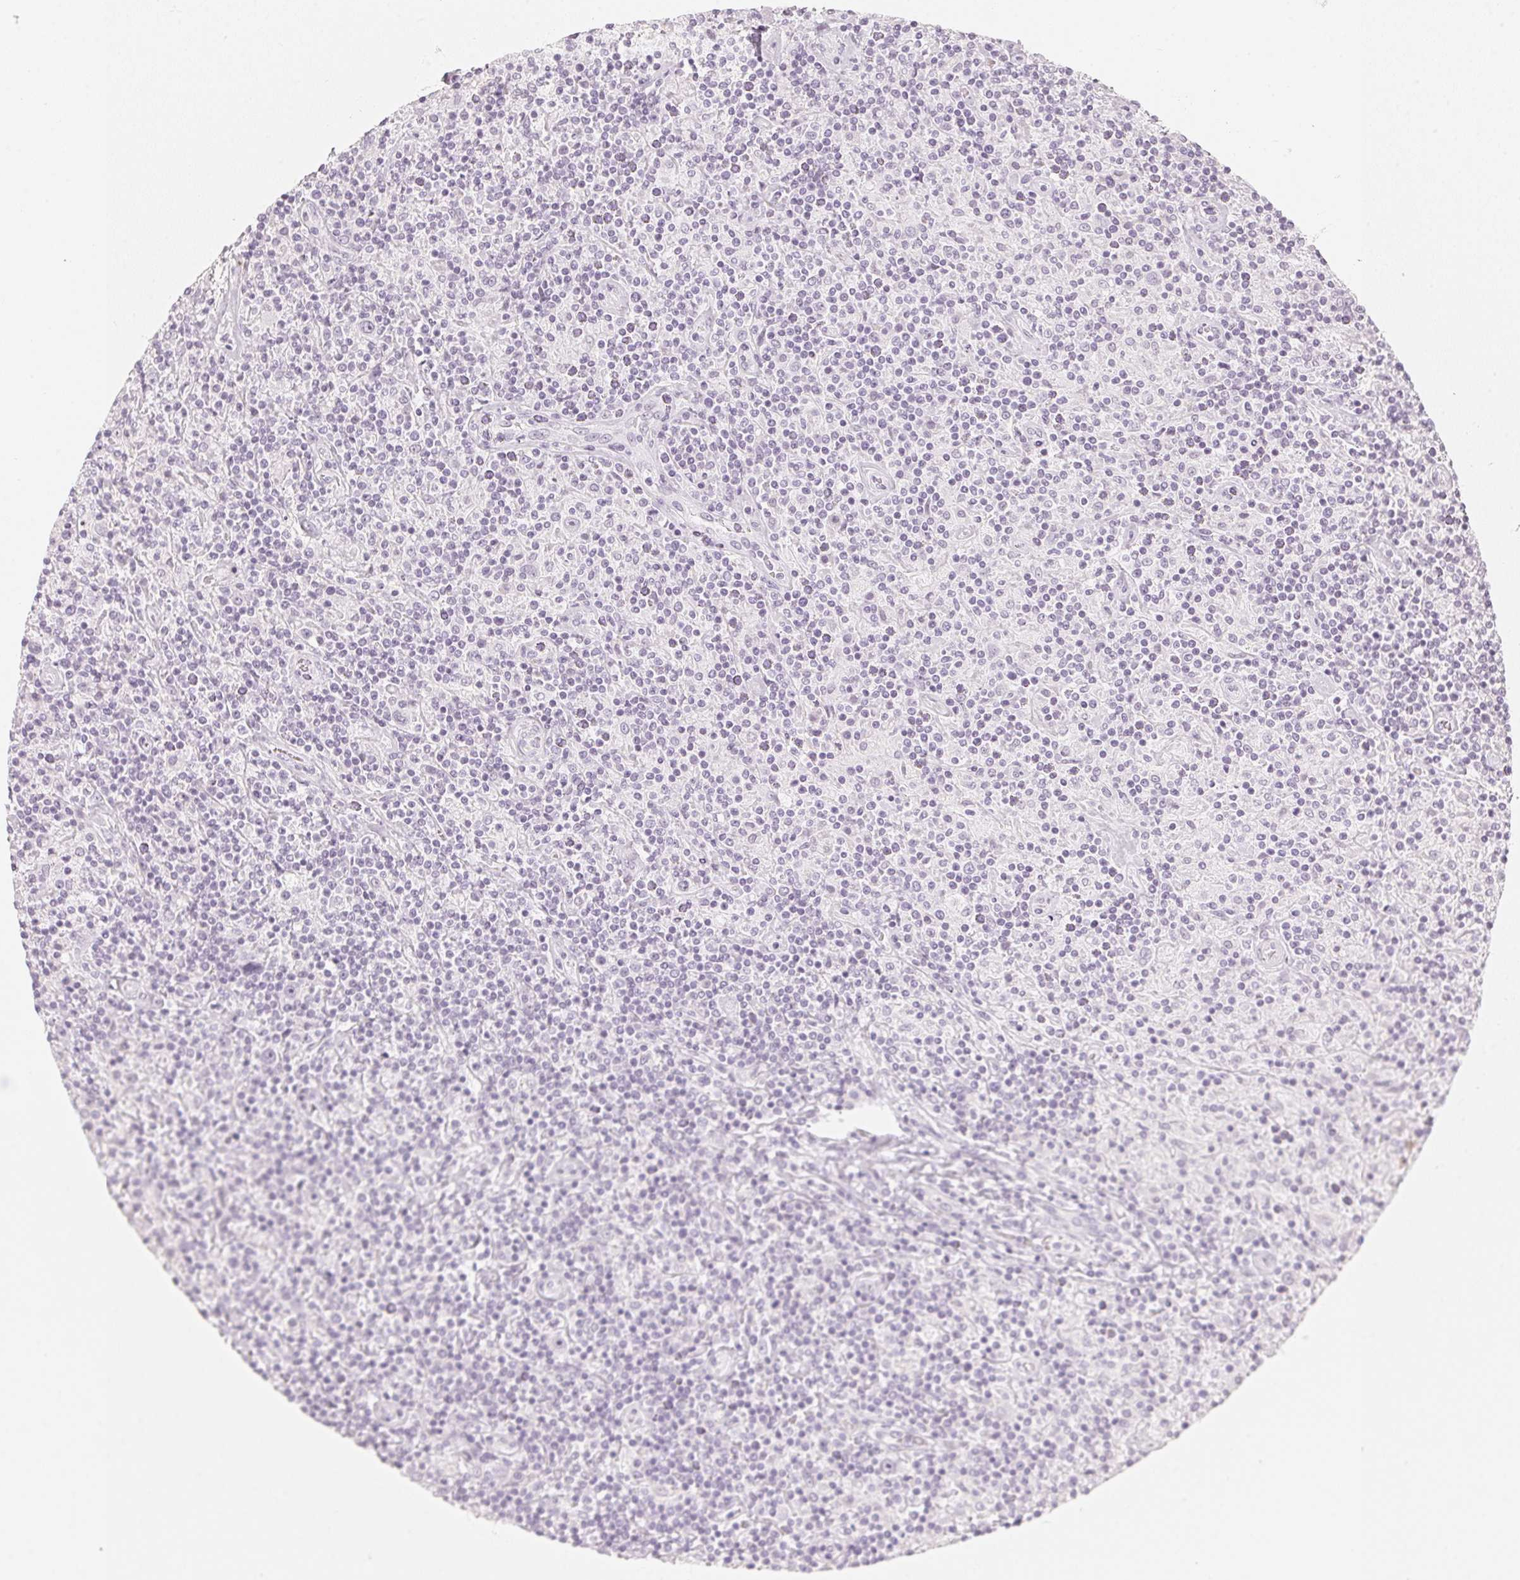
{"staining": {"intensity": "negative", "quantity": "none", "location": "none"}, "tissue": "lymphoma", "cell_type": "Tumor cells", "image_type": "cancer", "snomed": [{"axis": "morphology", "description": "Hodgkin's disease, NOS"}, {"axis": "topography", "description": "Lymph node"}], "caption": "A photomicrograph of Hodgkin's disease stained for a protein shows no brown staining in tumor cells.", "gene": "SLC22A8", "patient": {"sex": "male", "age": 70}}